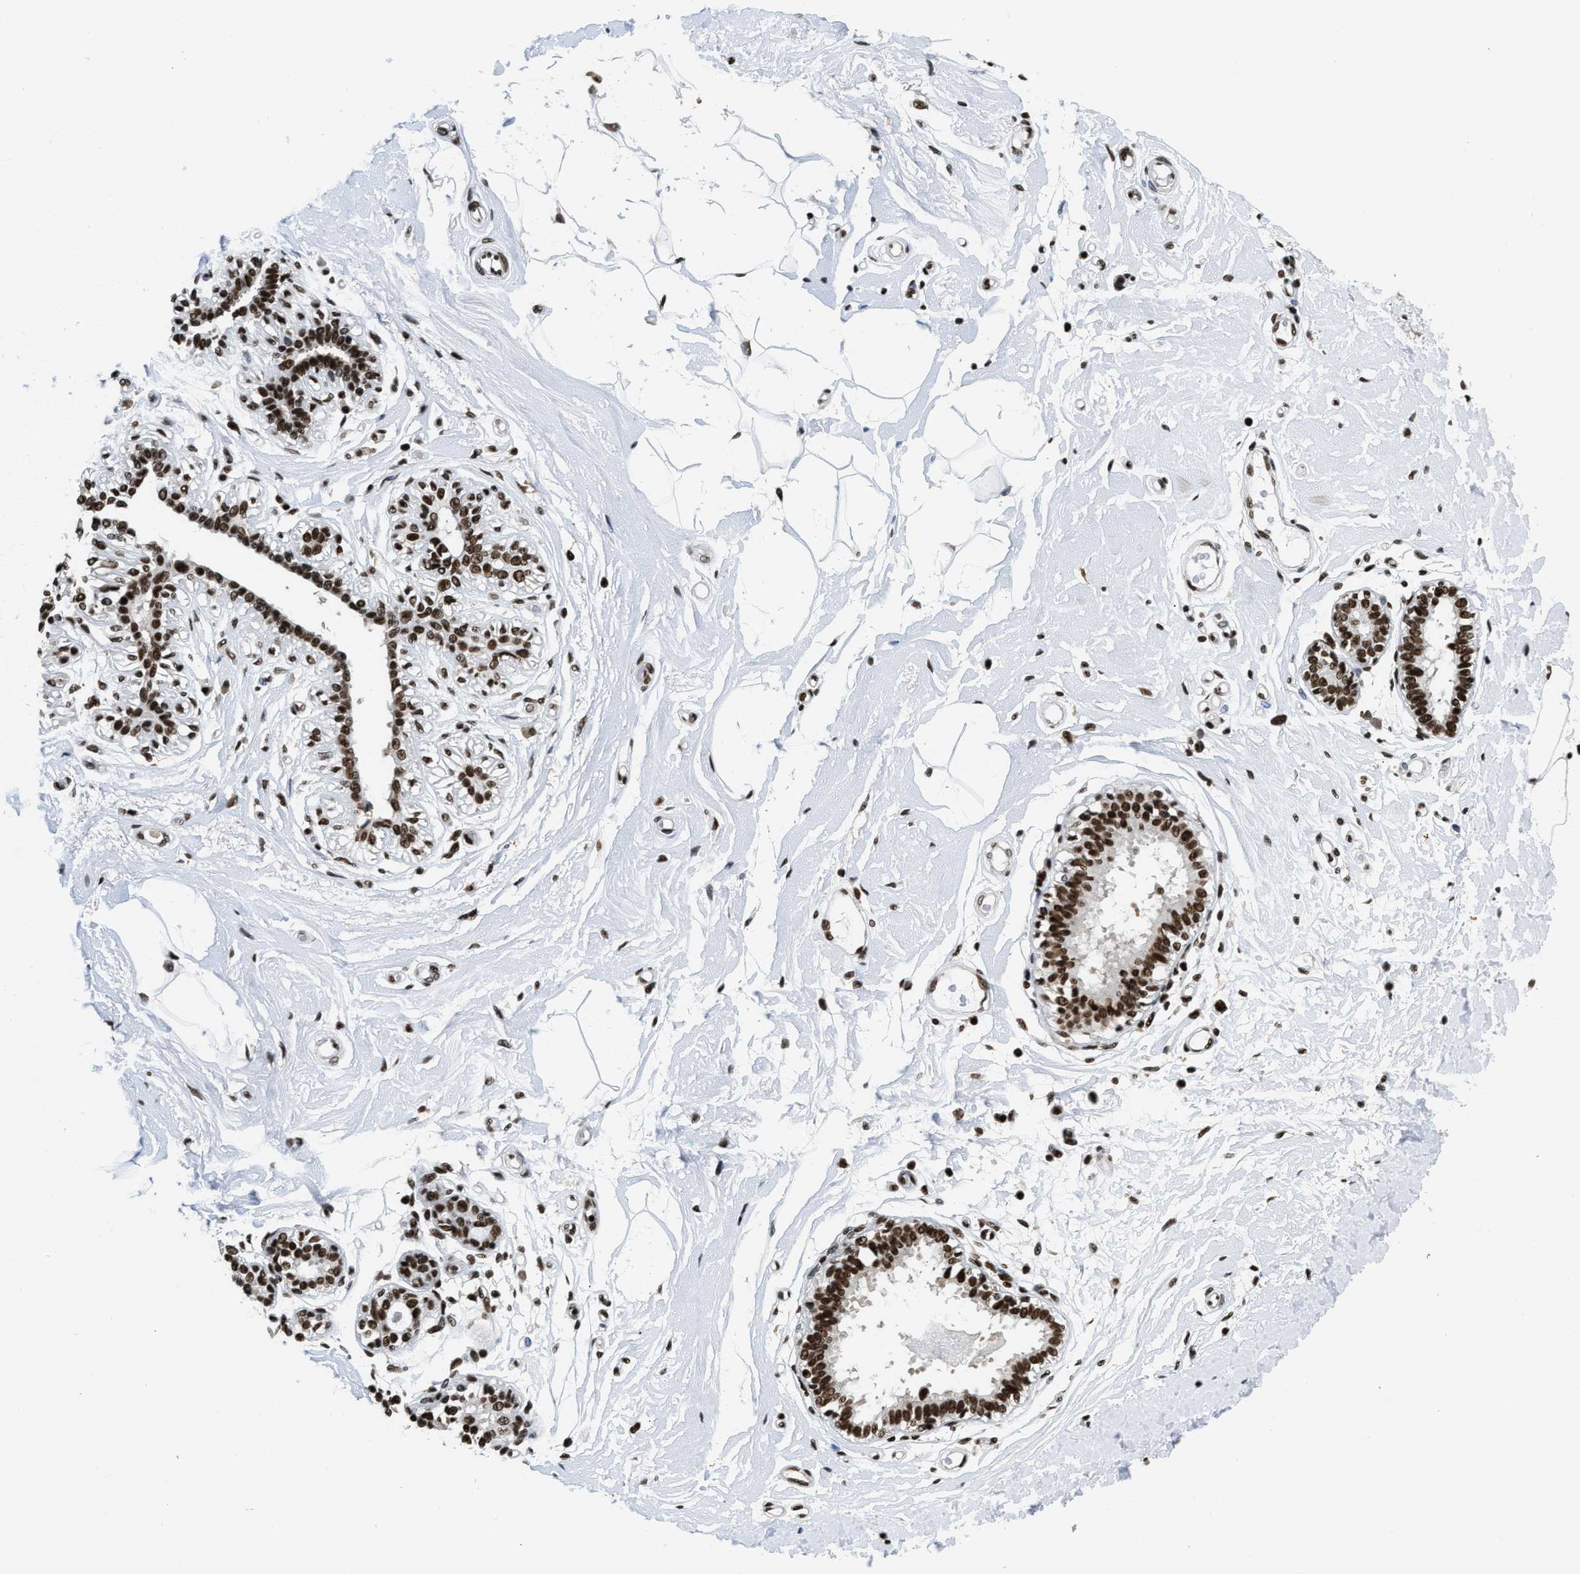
{"staining": {"intensity": "strong", "quantity": ">75%", "location": "nuclear"}, "tissue": "breast", "cell_type": "Adipocytes", "image_type": "normal", "snomed": [{"axis": "morphology", "description": "Normal tissue, NOS"}, {"axis": "morphology", "description": "Lobular carcinoma"}, {"axis": "topography", "description": "Breast"}], "caption": "Adipocytes reveal strong nuclear positivity in approximately >75% of cells in benign breast.", "gene": "RAD21", "patient": {"sex": "female", "age": 59}}